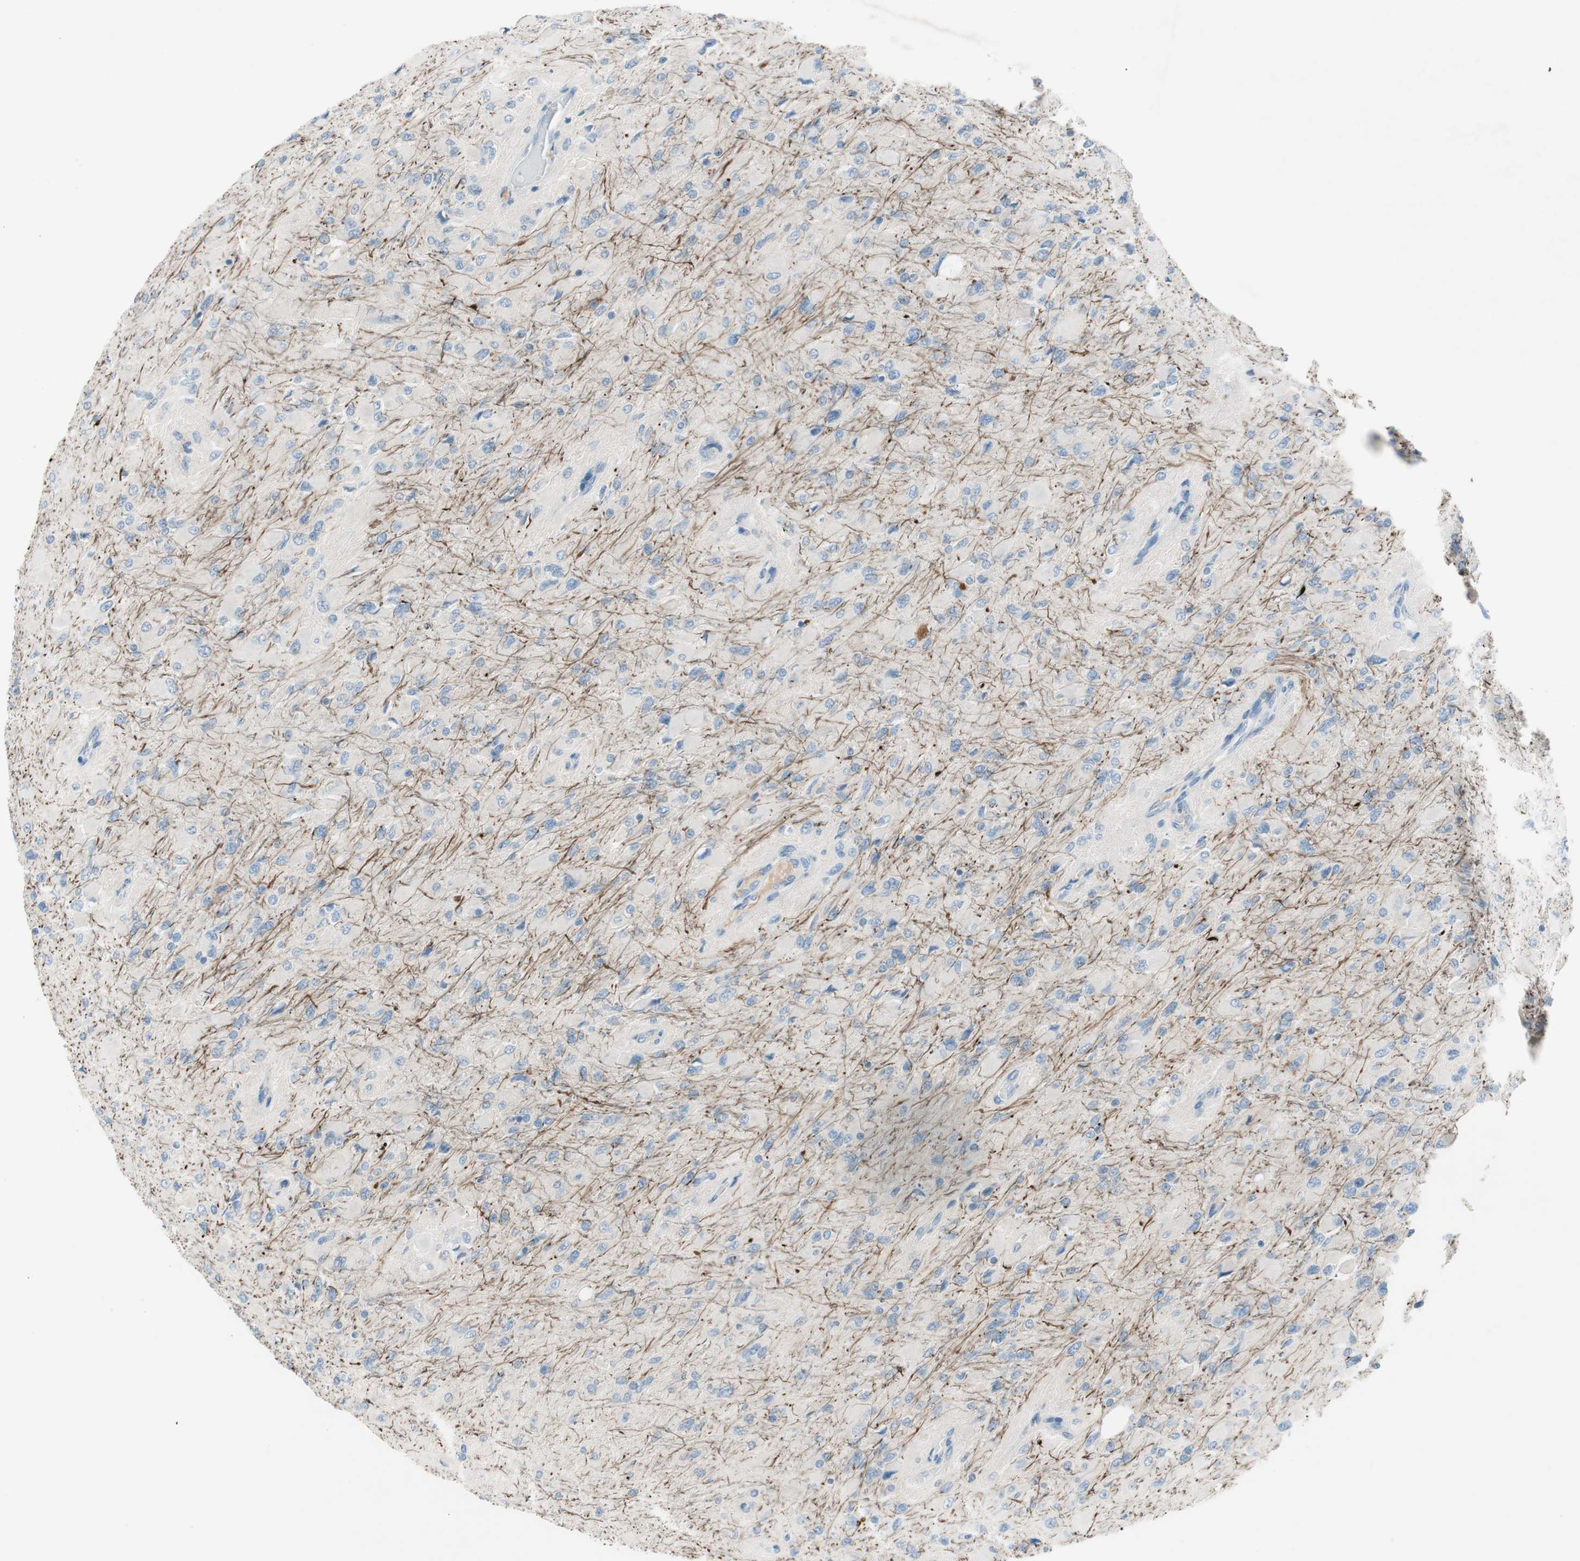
{"staining": {"intensity": "negative", "quantity": "none", "location": "none"}, "tissue": "glioma", "cell_type": "Tumor cells", "image_type": "cancer", "snomed": [{"axis": "morphology", "description": "Glioma, malignant, High grade"}, {"axis": "topography", "description": "Cerebral cortex"}], "caption": "High power microscopy micrograph of an immunohistochemistry (IHC) micrograph of malignant glioma (high-grade), revealing no significant expression in tumor cells.", "gene": "PRRG4", "patient": {"sex": "female", "age": 36}}